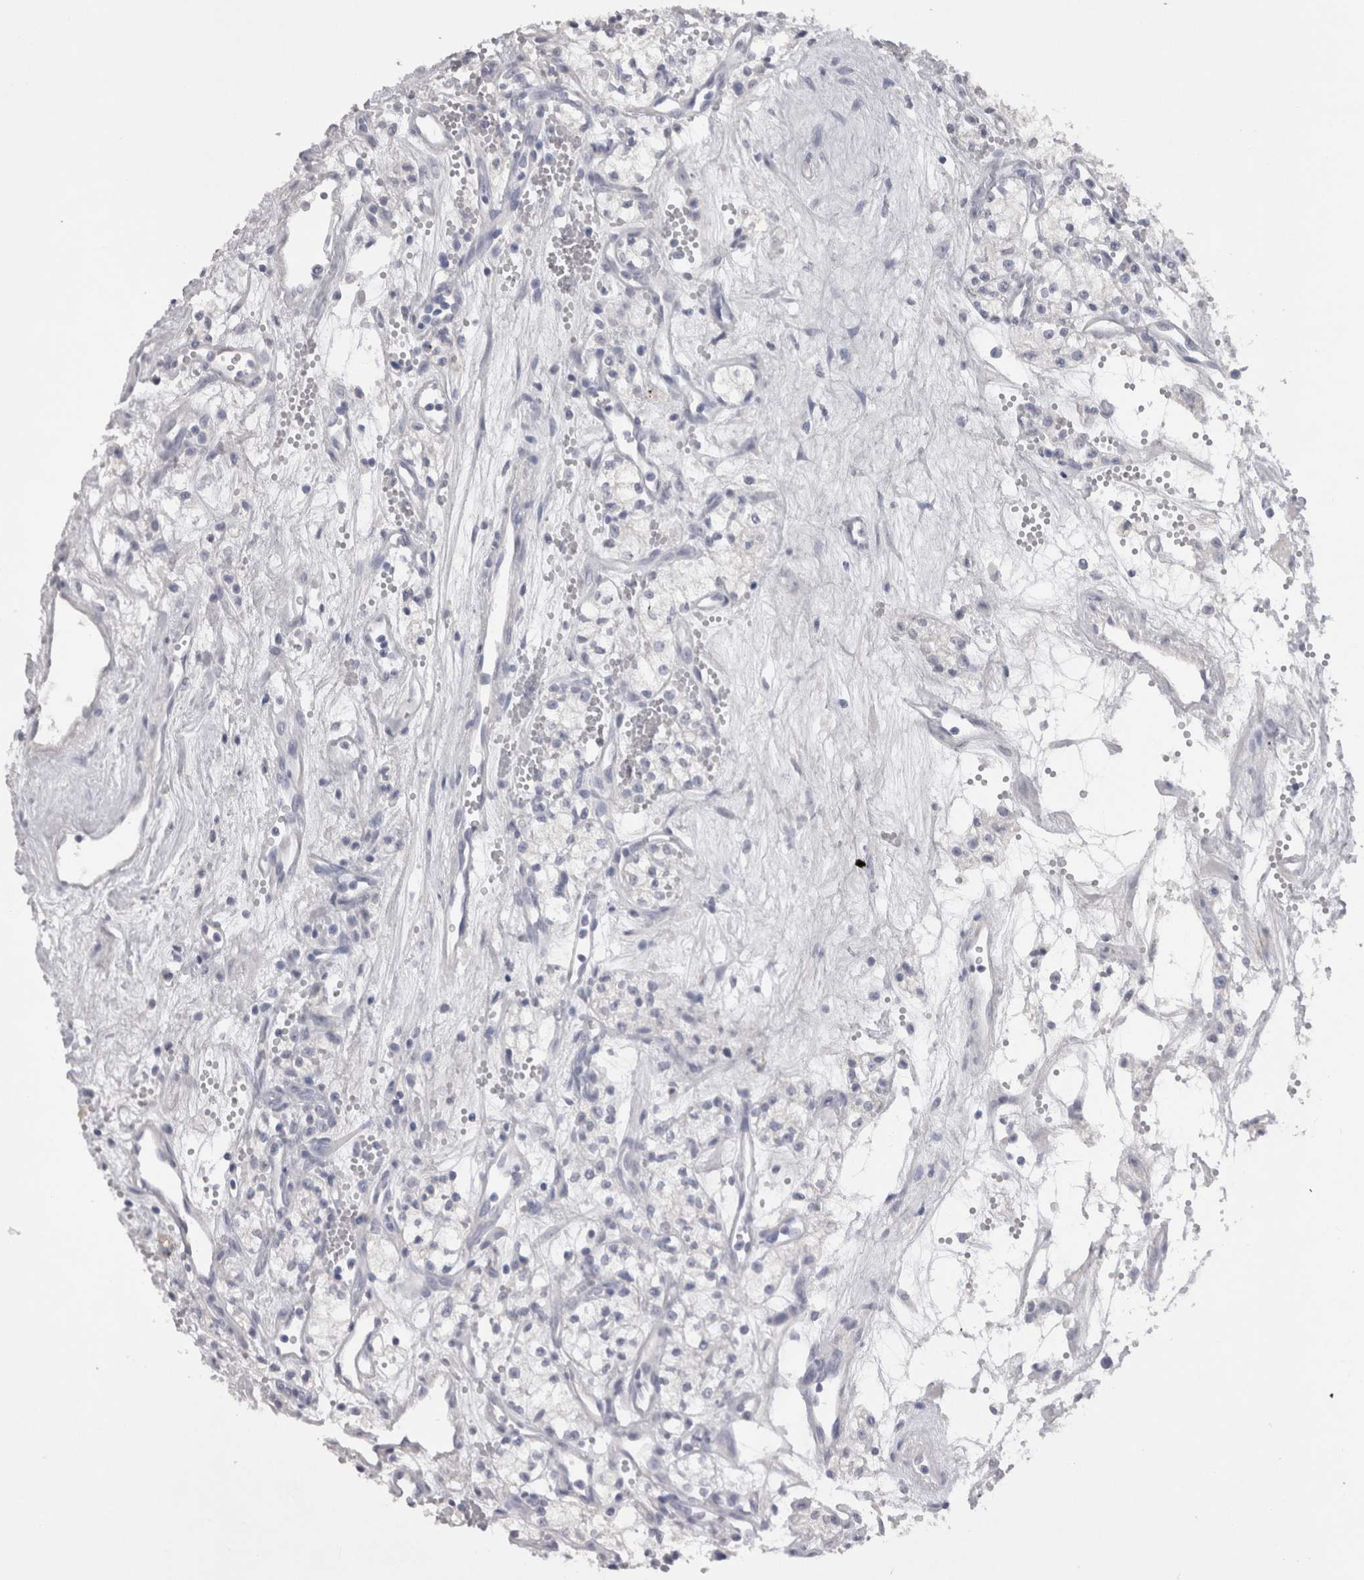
{"staining": {"intensity": "negative", "quantity": "none", "location": "none"}, "tissue": "renal cancer", "cell_type": "Tumor cells", "image_type": "cancer", "snomed": [{"axis": "morphology", "description": "Adenocarcinoma, NOS"}, {"axis": "topography", "description": "Kidney"}], "caption": "Protein analysis of renal cancer reveals no significant expression in tumor cells.", "gene": "ADAM2", "patient": {"sex": "male", "age": 59}}